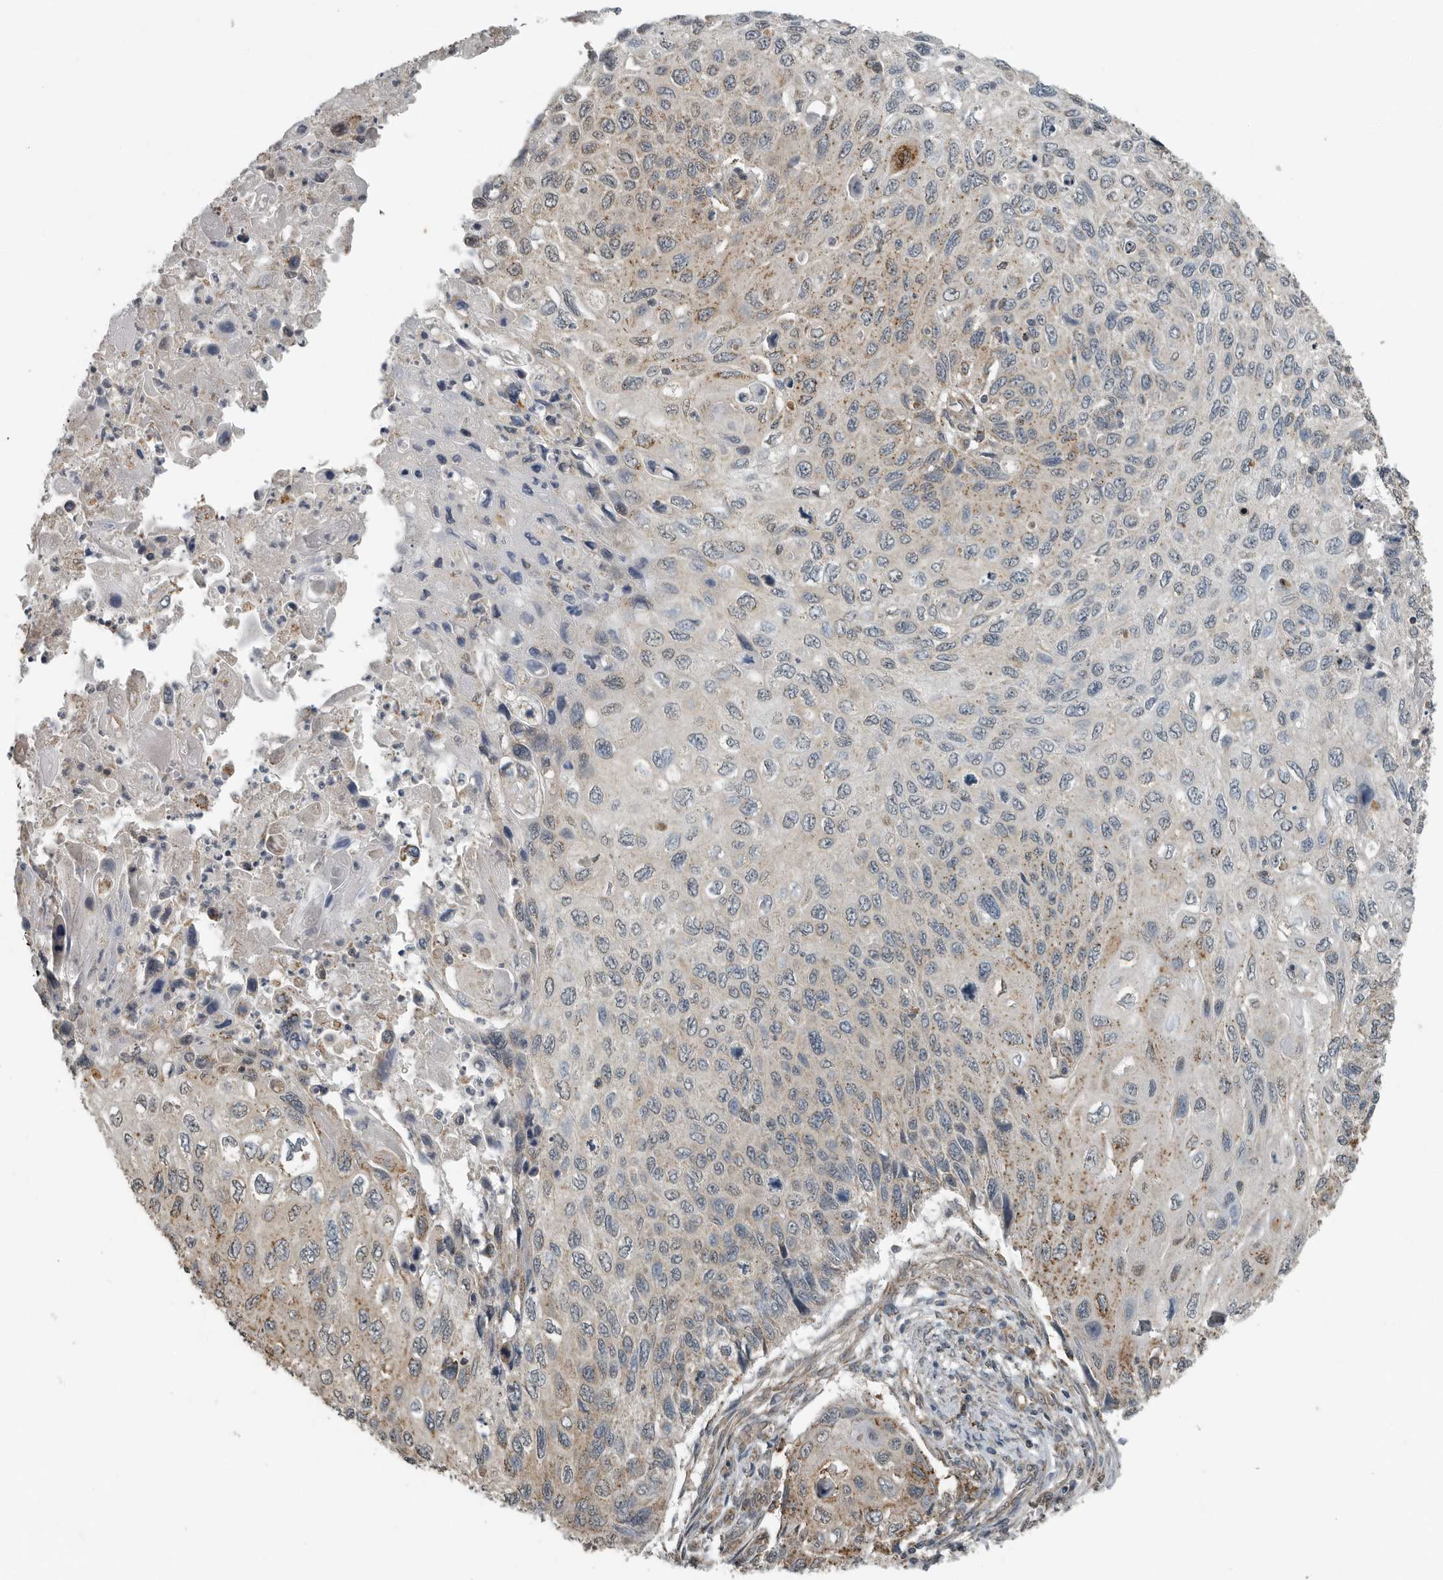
{"staining": {"intensity": "moderate", "quantity": "<25%", "location": "cytoplasmic/membranous"}, "tissue": "cervical cancer", "cell_type": "Tumor cells", "image_type": "cancer", "snomed": [{"axis": "morphology", "description": "Squamous cell carcinoma, NOS"}, {"axis": "topography", "description": "Cervix"}], "caption": "A brown stain labels moderate cytoplasmic/membranous expression of a protein in cervical squamous cell carcinoma tumor cells.", "gene": "AFAP1", "patient": {"sex": "female", "age": 70}}